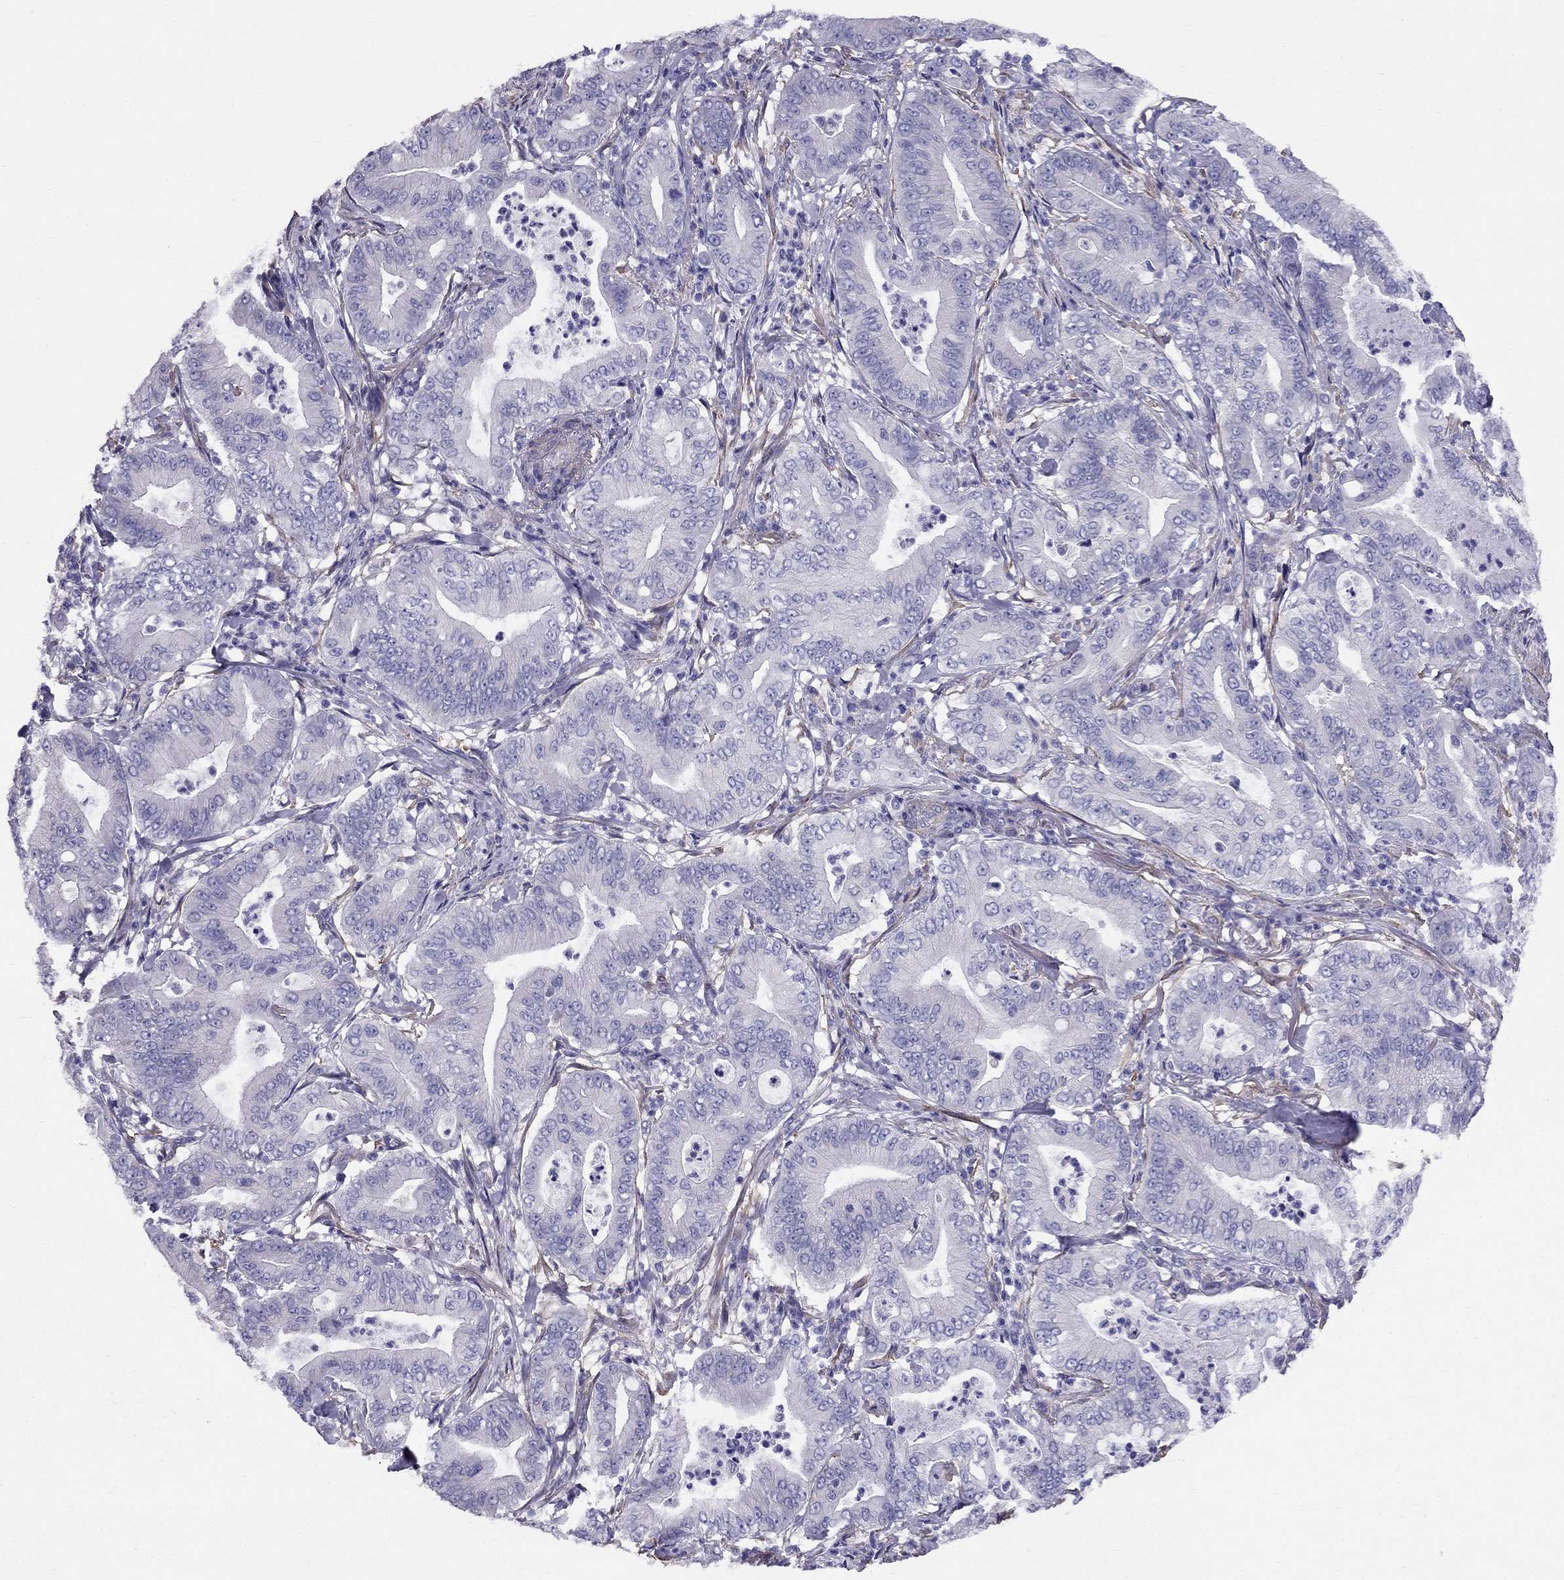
{"staining": {"intensity": "negative", "quantity": "none", "location": "none"}, "tissue": "pancreatic cancer", "cell_type": "Tumor cells", "image_type": "cancer", "snomed": [{"axis": "morphology", "description": "Adenocarcinoma, NOS"}, {"axis": "topography", "description": "Pancreas"}], "caption": "High magnification brightfield microscopy of pancreatic cancer stained with DAB (brown) and counterstained with hematoxylin (blue): tumor cells show no significant positivity.", "gene": "GPR50", "patient": {"sex": "male", "age": 71}}